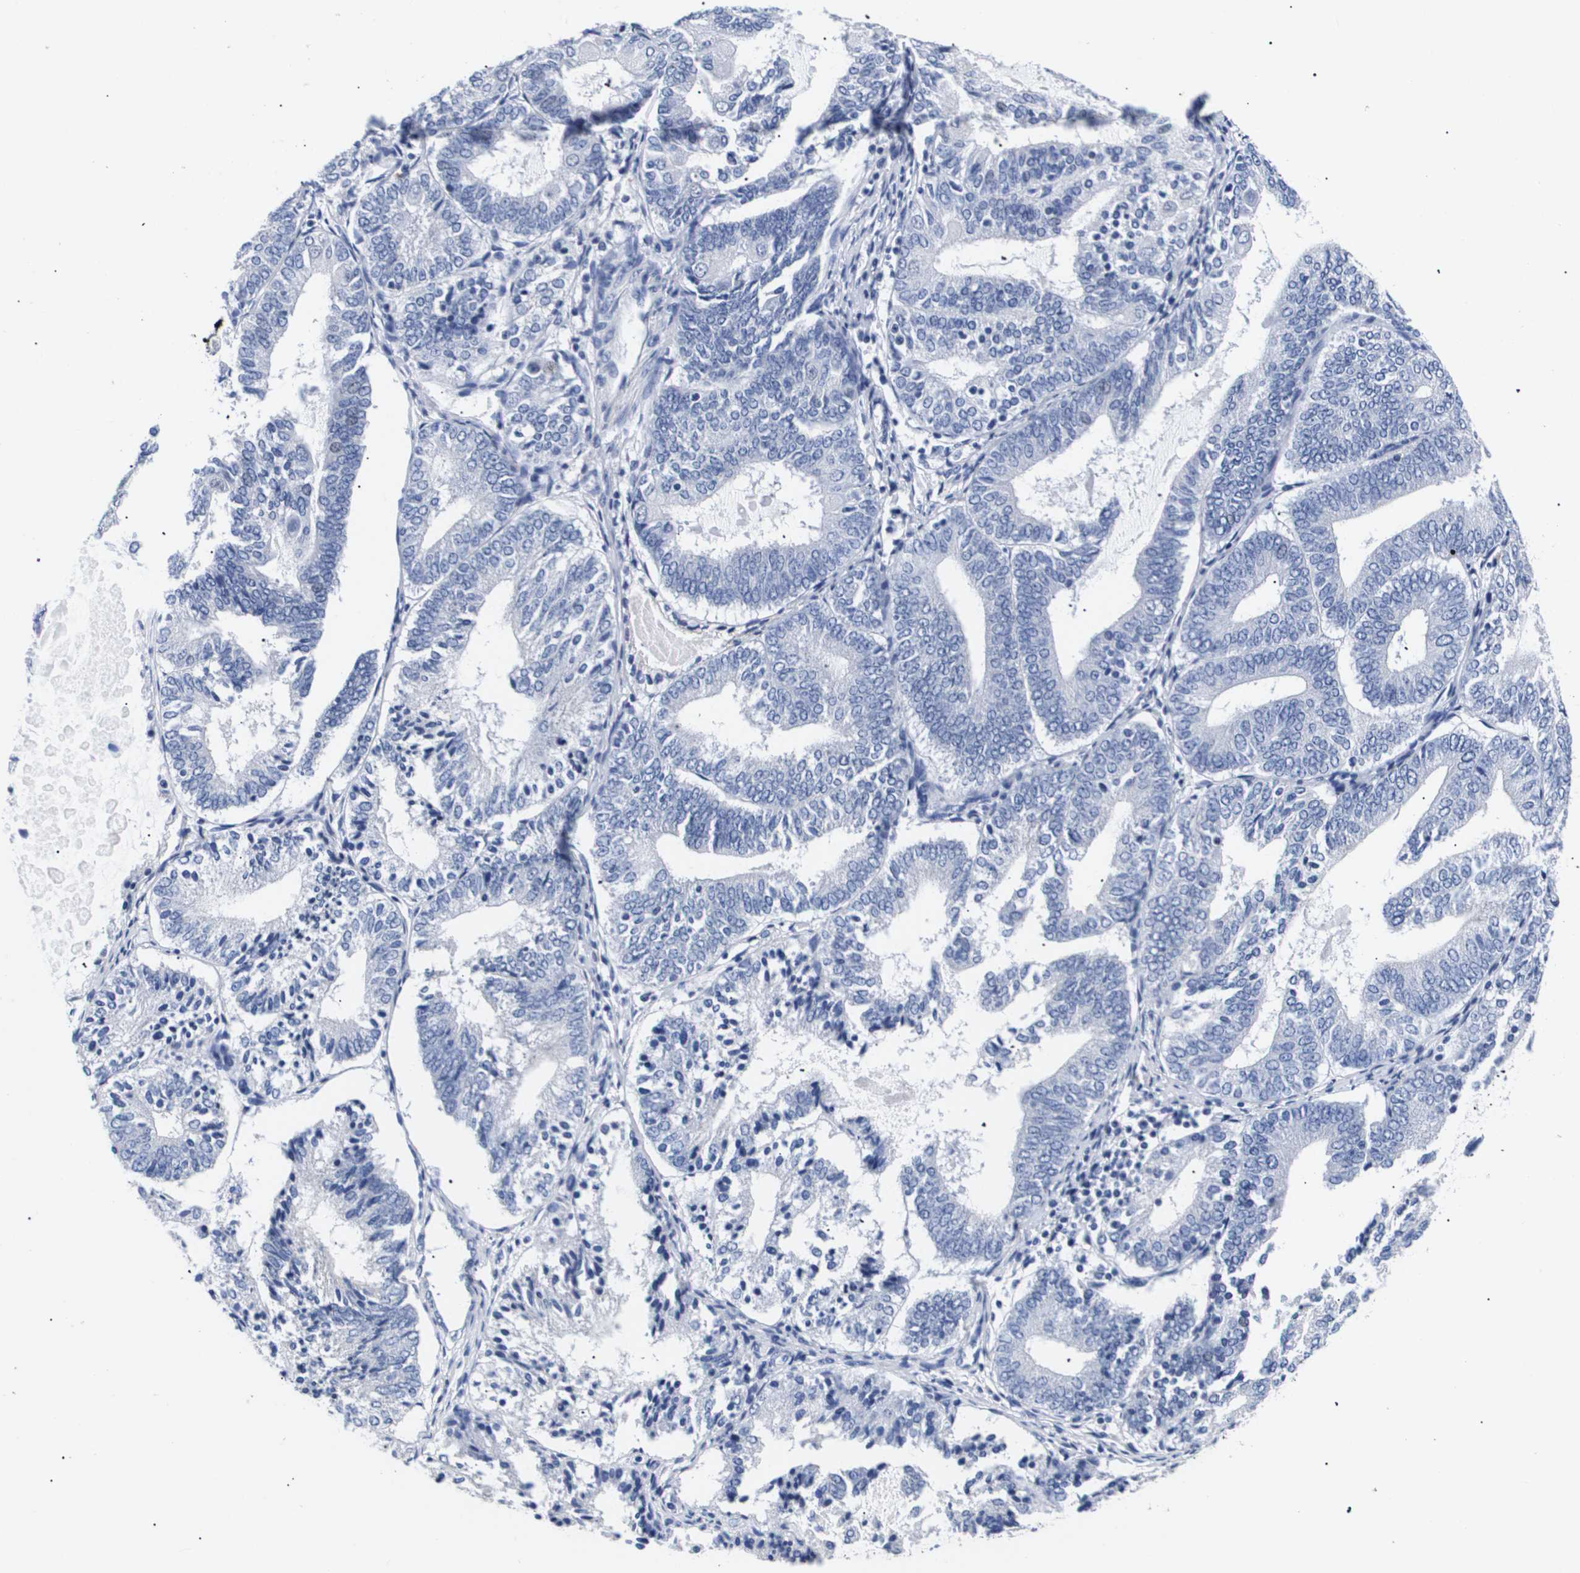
{"staining": {"intensity": "negative", "quantity": "none", "location": "none"}, "tissue": "endometrial cancer", "cell_type": "Tumor cells", "image_type": "cancer", "snomed": [{"axis": "morphology", "description": "Adenocarcinoma, NOS"}, {"axis": "topography", "description": "Endometrium"}], "caption": "Tumor cells are negative for protein expression in human endometrial cancer (adenocarcinoma).", "gene": "ATP6V0A4", "patient": {"sex": "female", "age": 81}}